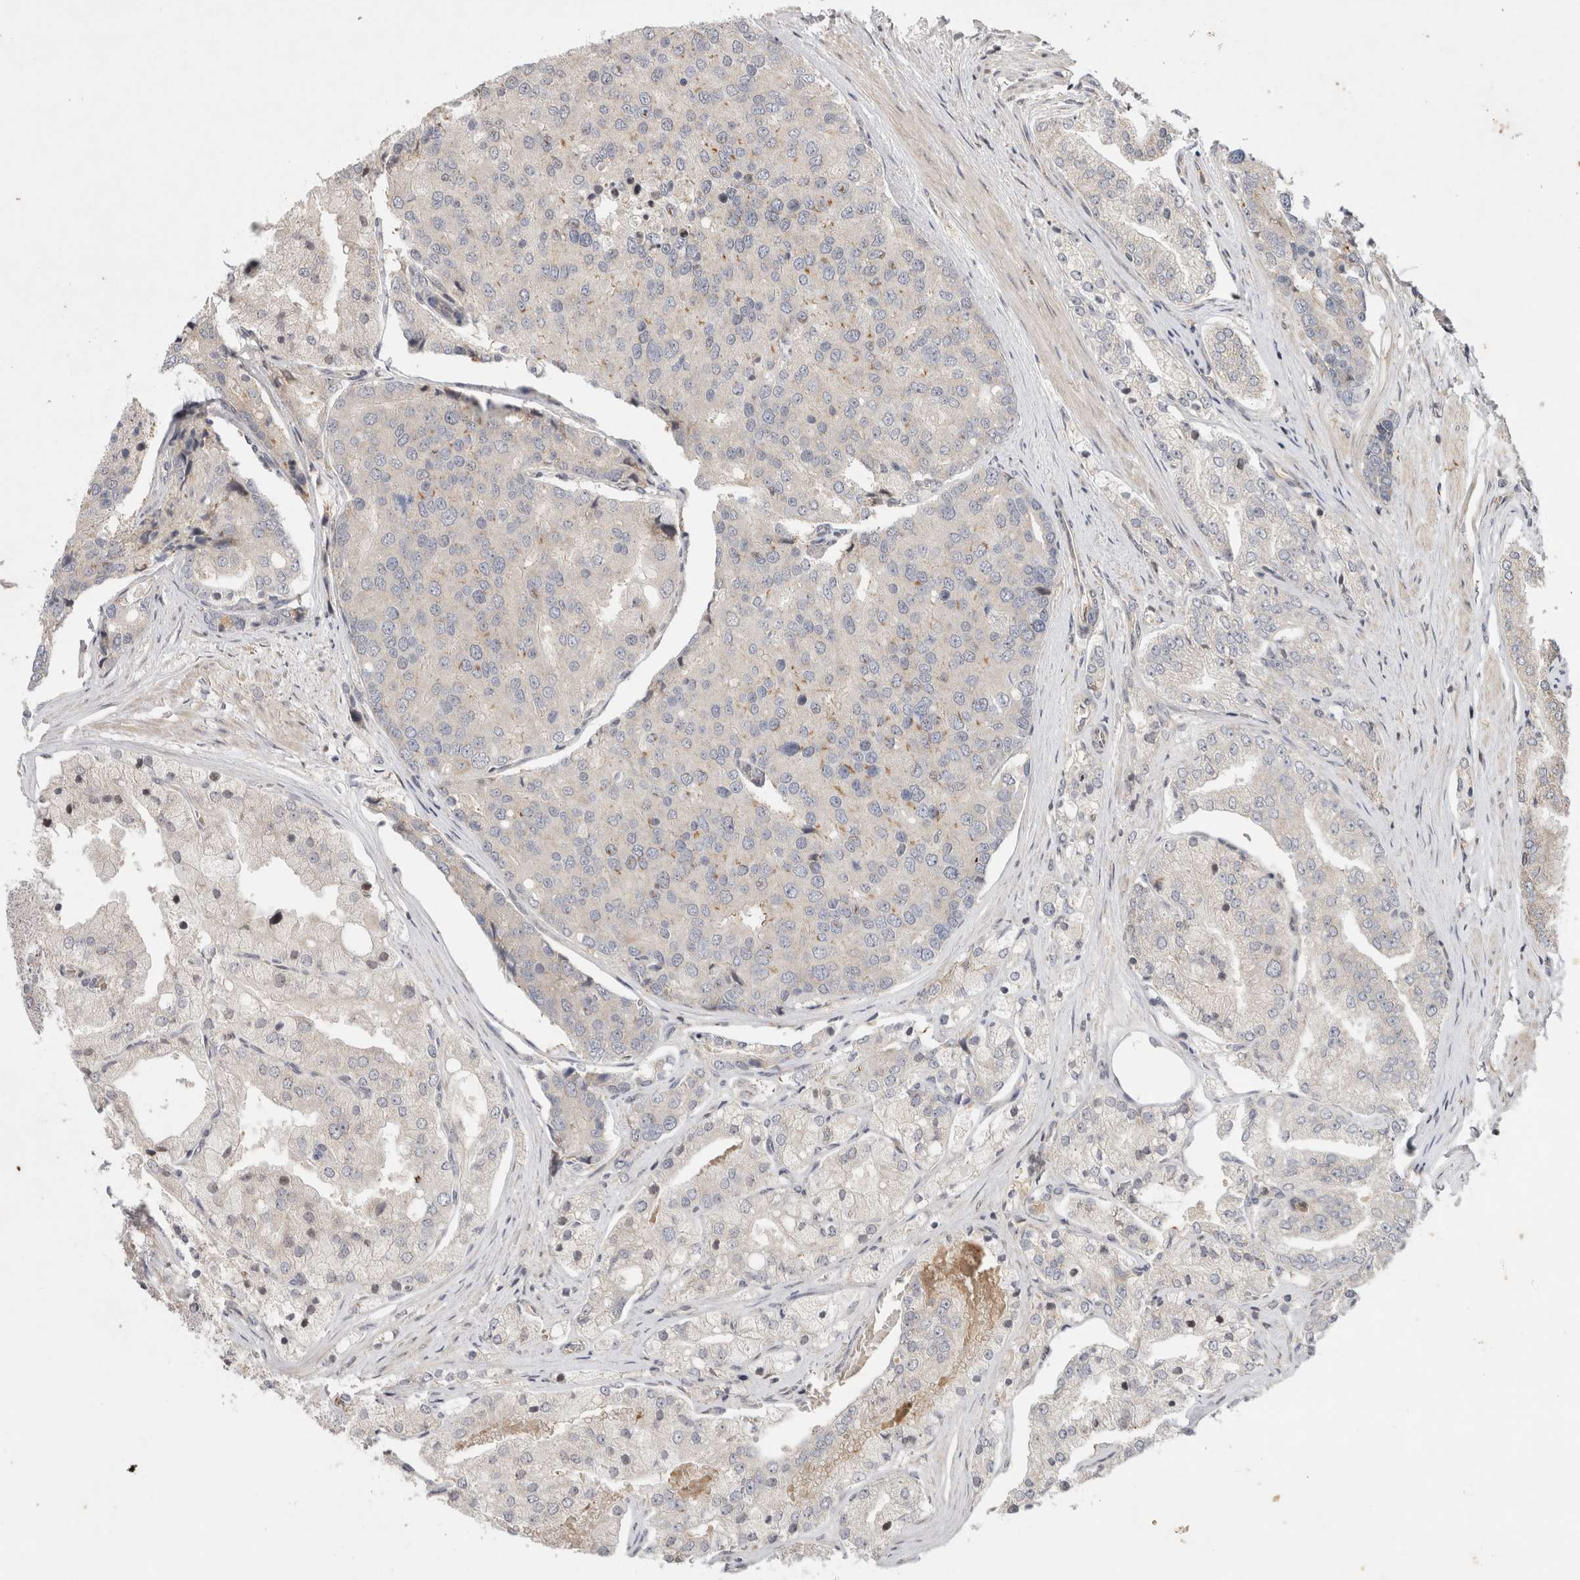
{"staining": {"intensity": "negative", "quantity": "none", "location": "none"}, "tissue": "prostate cancer", "cell_type": "Tumor cells", "image_type": "cancer", "snomed": [{"axis": "morphology", "description": "Adenocarcinoma, High grade"}, {"axis": "topography", "description": "Prostate"}], "caption": "This is an immunohistochemistry image of human prostate cancer. There is no staining in tumor cells.", "gene": "EIF2AK1", "patient": {"sex": "male", "age": 50}}